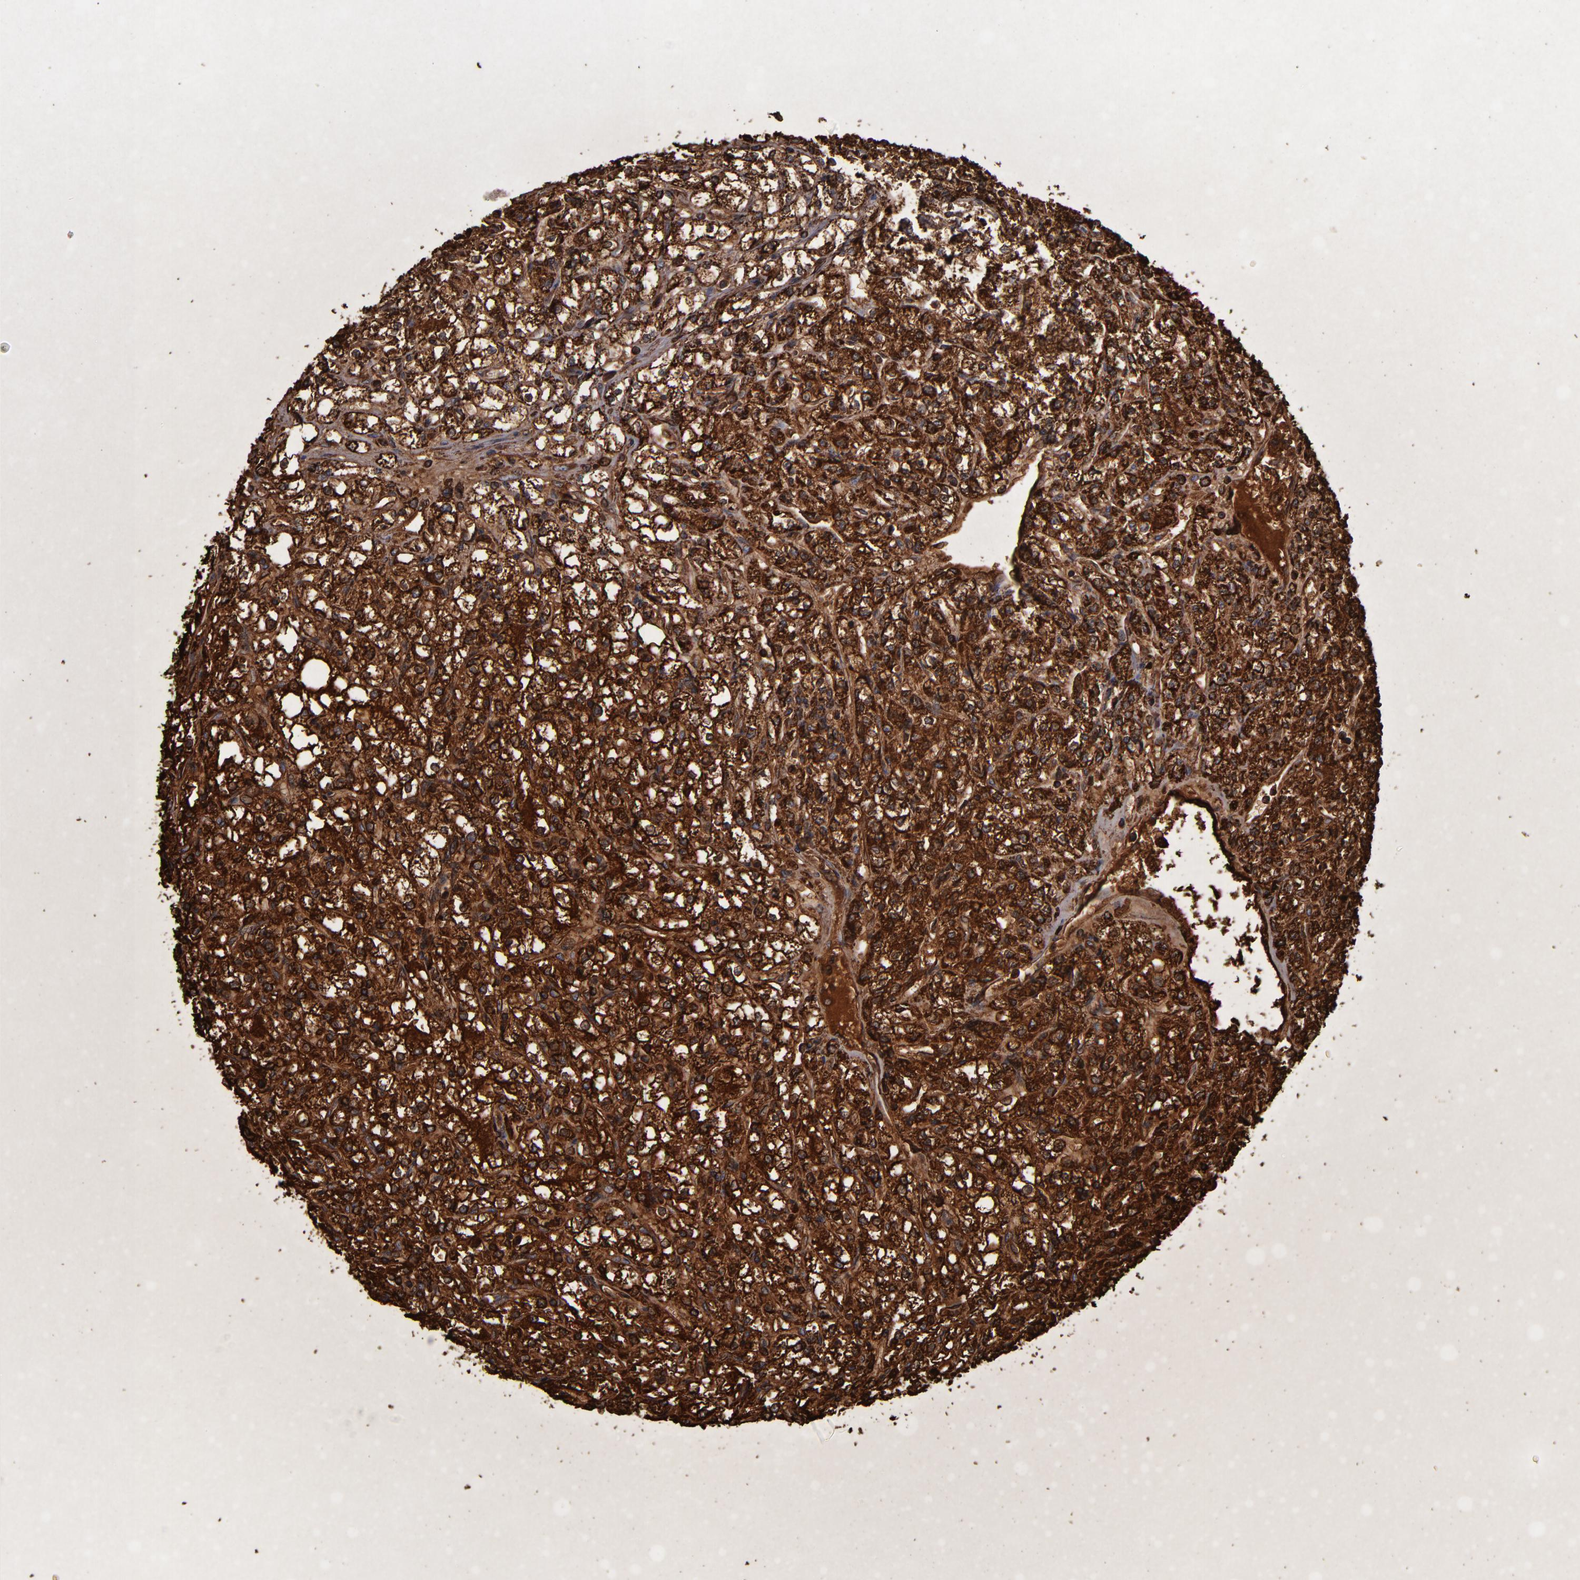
{"staining": {"intensity": "strong", "quantity": ">75%", "location": "cytoplasmic/membranous"}, "tissue": "renal cancer", "cell_type": "Tumor cells", "image_type": "cancer", "snomed": [{"axis": "morphology", "description": "Adenocarcinoma, NOS"}, {"axis": "topography", "description": "Kidney"}], "caption": "The immunohistochemical stain labels strong cytoplasmic/membranous positivity in tumor cells of renal cancer (adenocarcinoma) tissue.", "gene": "SOD2", "patient": {"sex": "male", "age": 61}}